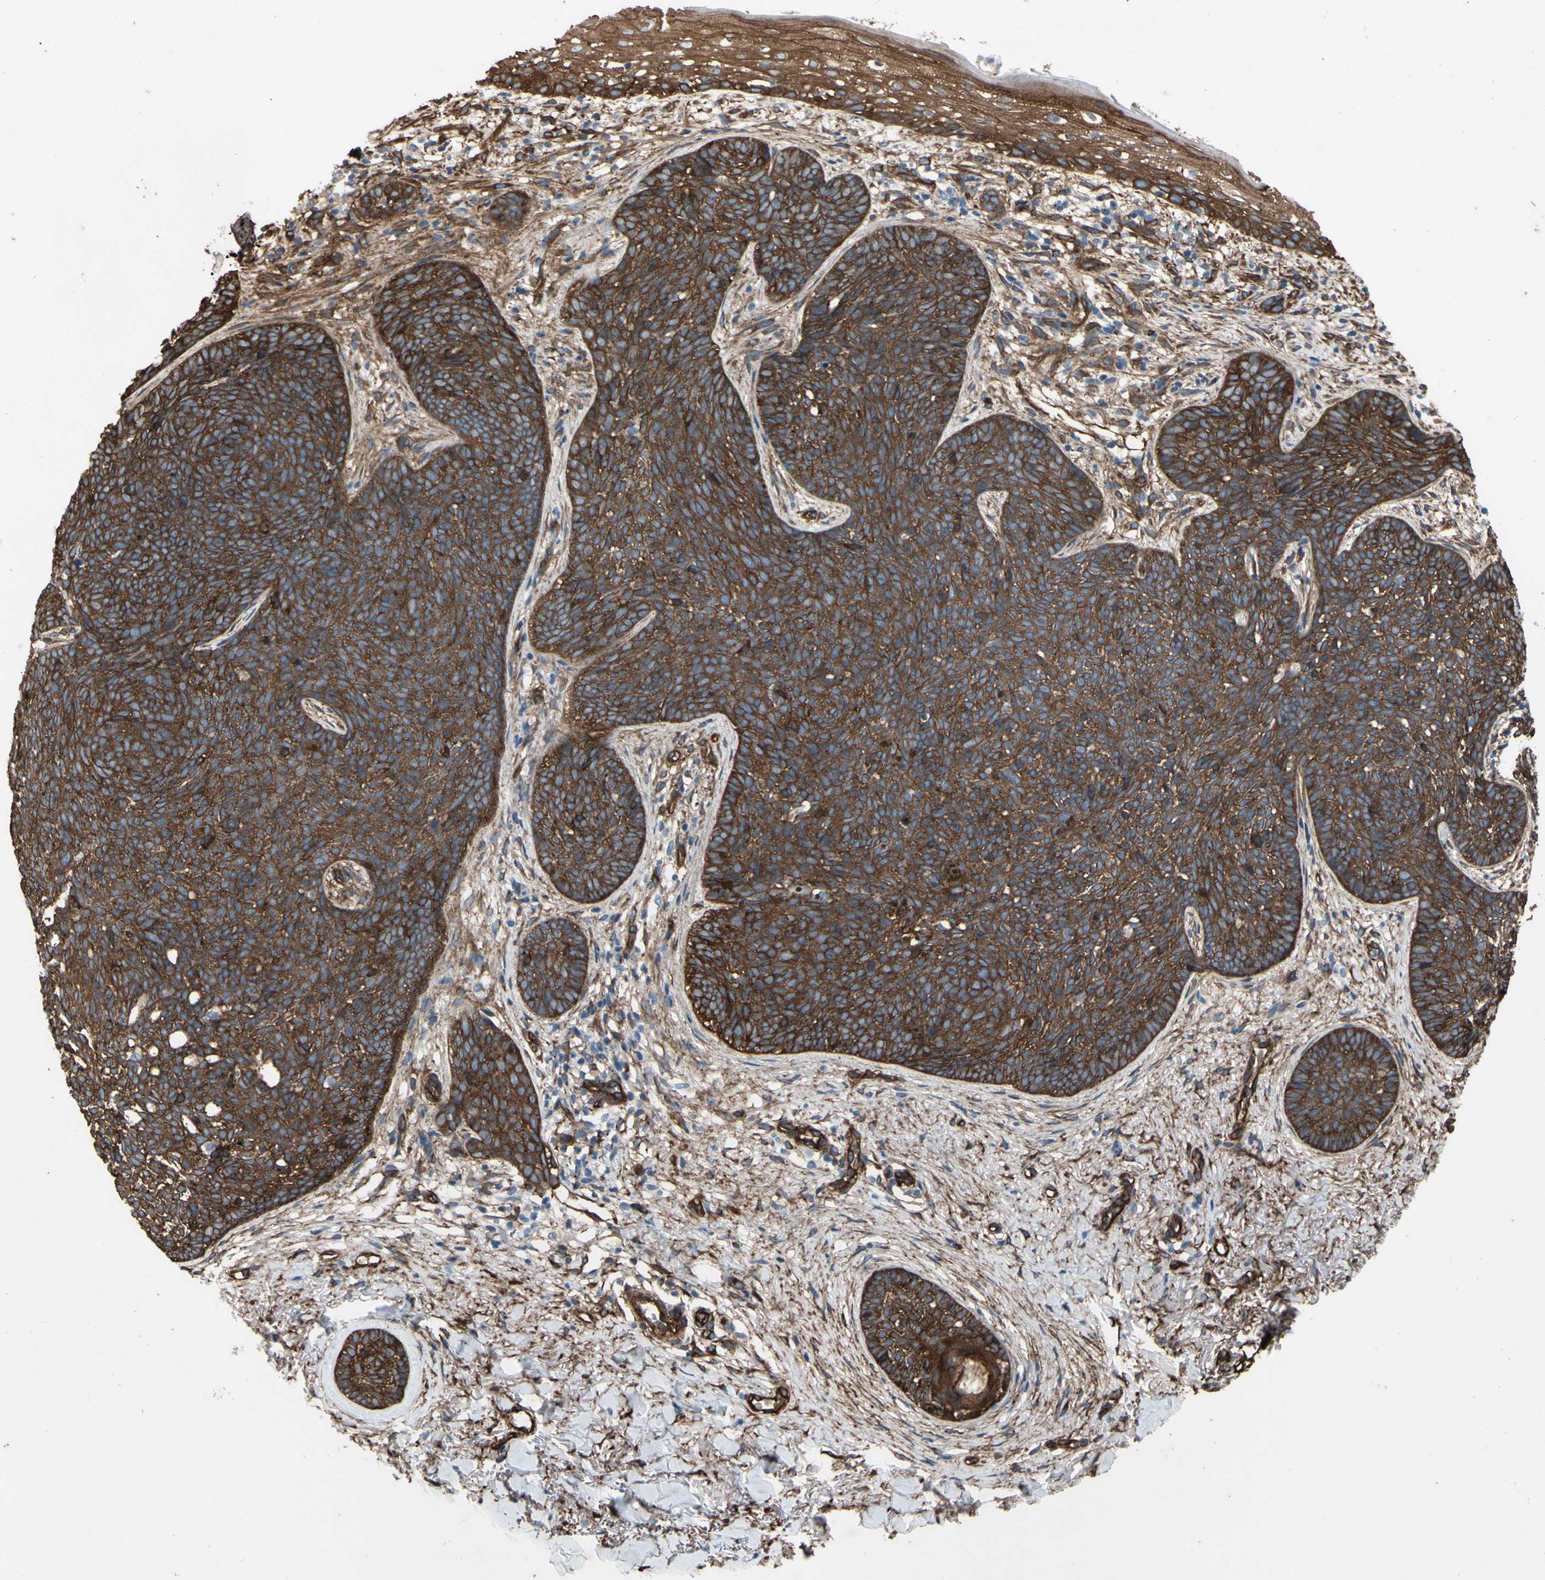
{"staining": {"intensity": "strong", "quantity": ">75%", "location": "cytoplasmic/membranous"}, "tissue": "skin cancer", "cell_type": "Tumor cells", "image_type": "cancer", "snomed": [{"axis": "morphology", "description": "Basal cell carcinoma"}, {"axis": "topography", "description": "Skin"}], "caption": "This photomicrograph demonstrates immunohistochemistry staining of human skin cancer (basal cell carcinoma), with high strong cytoplasmic/membranous positivity in approximately >75% of tumor cells.", "gene": "CTTNBP2", "patient": {"sex": "female", "age": 70}}